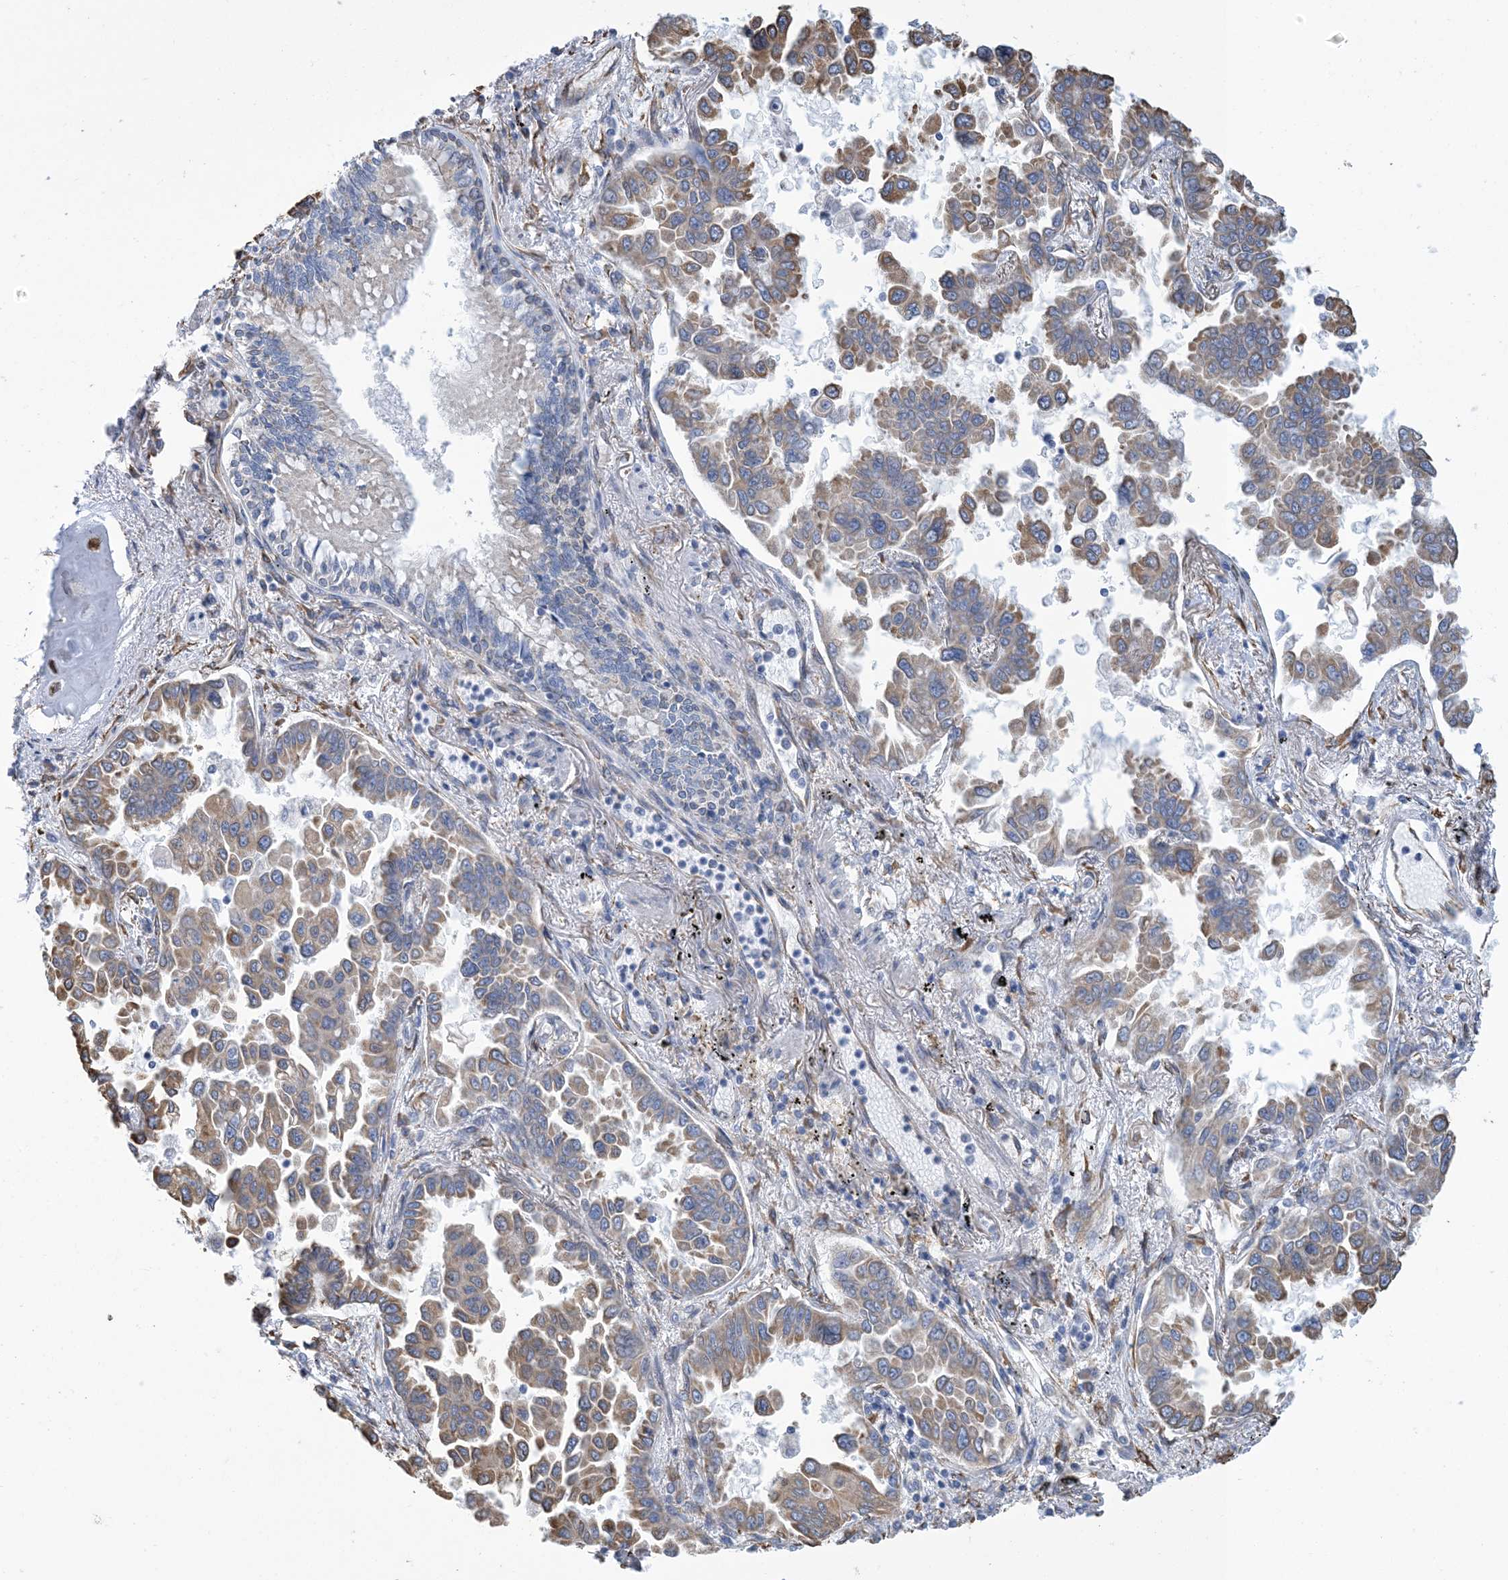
{"staining": {"intensity": "moderate", "quantity": ">75%", "location": "cytoplasmic/membranous"}, "tissue": "lung cancer", "cell_type": "Tumor cells", "image_type": "cancer", "snomed": [{"axis": "morphology", "description": "Adenocarcinoma, NOS"}, {"axis": "topography", "description": "Lung"}], "caption": "Adenocarcinoma (lung) tissue displays moderate cytoplasmic/membranous expression in about >75% of tumor cells, visualized by immunohistochemistry.", "gene": "CCDC14", "patient": {"sex": "female", "age": 67}}